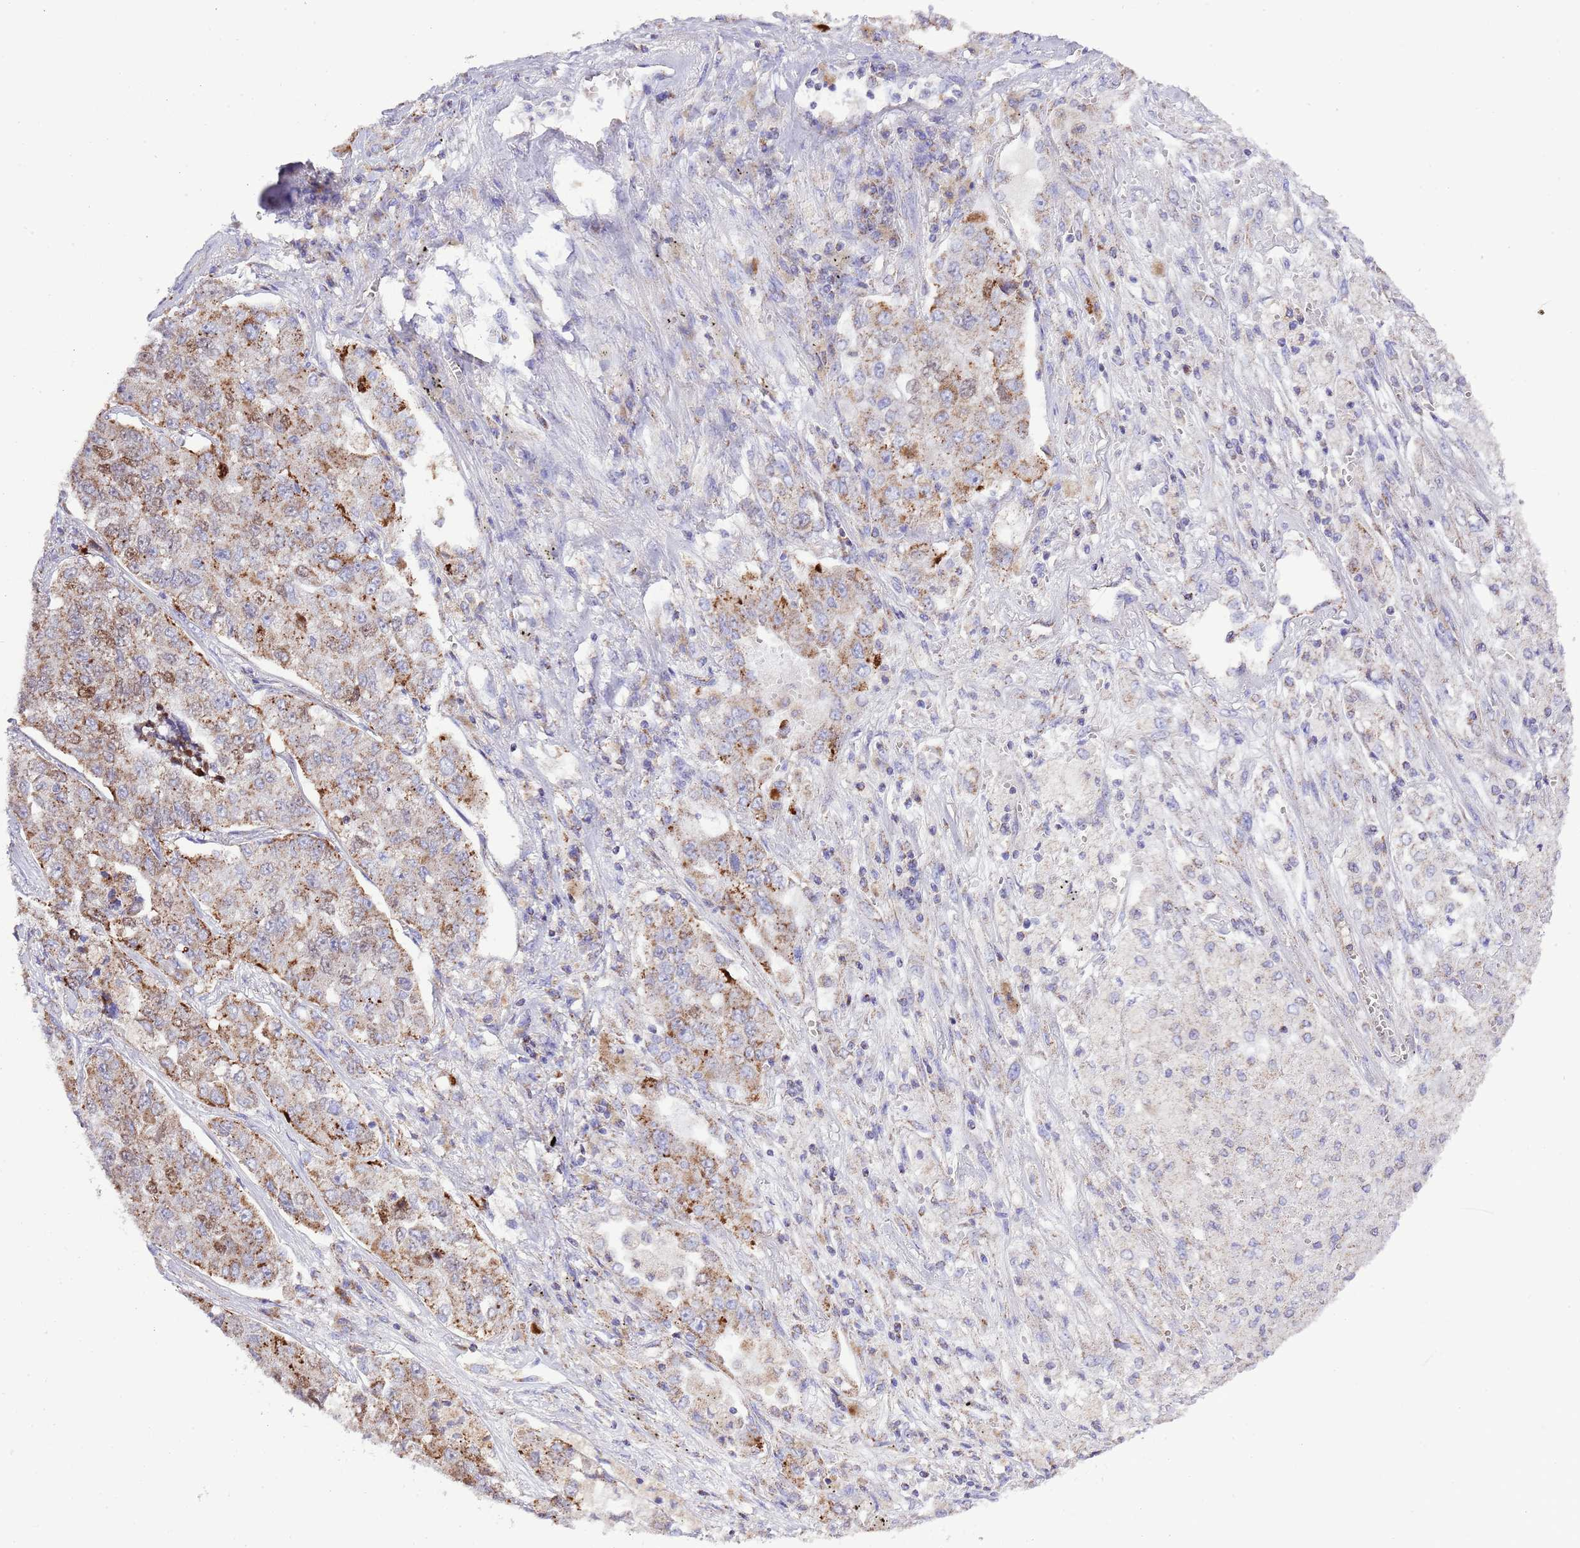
{"staining": {"intensity": "moderate", "quantity": ">75%", "location": "cytoplasmic/membranous"}, "tissue": "lung cancer", "cell_type": "Tumor cells", "image_type": "cancer", "snomed": [{"axis": "morphology", "description": "Adenocarcinoma, NOS"}, {"axis": "topography", "description": "Lung"}], "caption": "Tumor cells reveal moderate cytoplasmic/membranous expression in about >75% of cells in lung cancer (adenocarcinoma).", "gene": "TEKTIP1", "patient": {"sex": "male", "age": 49}}